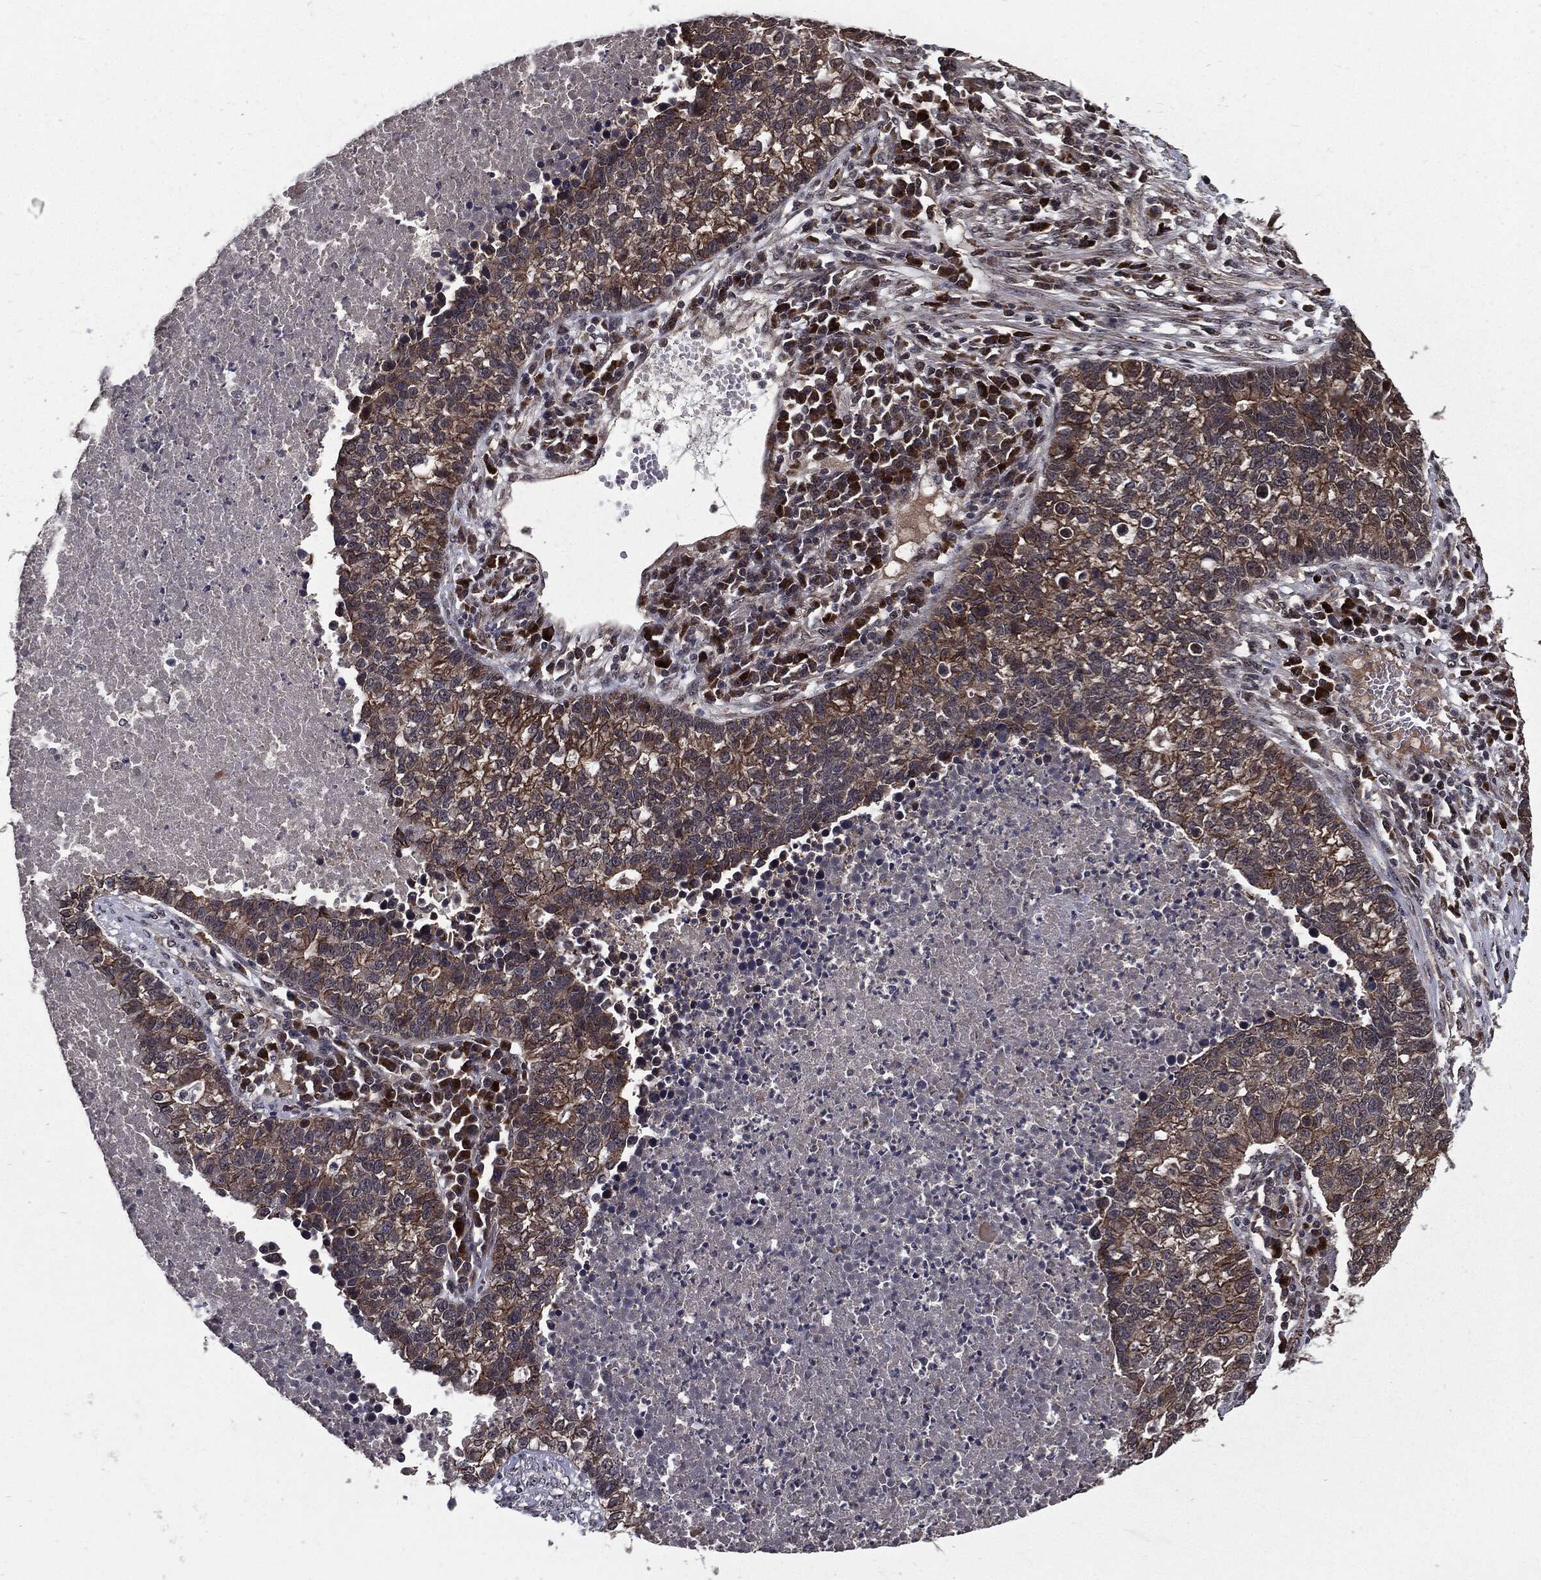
{"staining": {"intensity": "strong", "quantity": "<25%", "location": "cytoplasmic/membranous"}, "tissue": "lung cancer", "cell_type": "Tumor cells", "image_type": "cancer", "snomed": [{"axis": "morphology", "description": "Adenocarcinoma, NOS"}, {"axis": "topography", "description": "Lung"}], "caption": "Lung adenocarcinoma was stained to show a protein in brown. There is medium levels of strong cytoplasmic/membranous staining in approximately <25% of tumor cells.", "gene": "PTPA", "patient": {"sex": "male", "age": 57}}